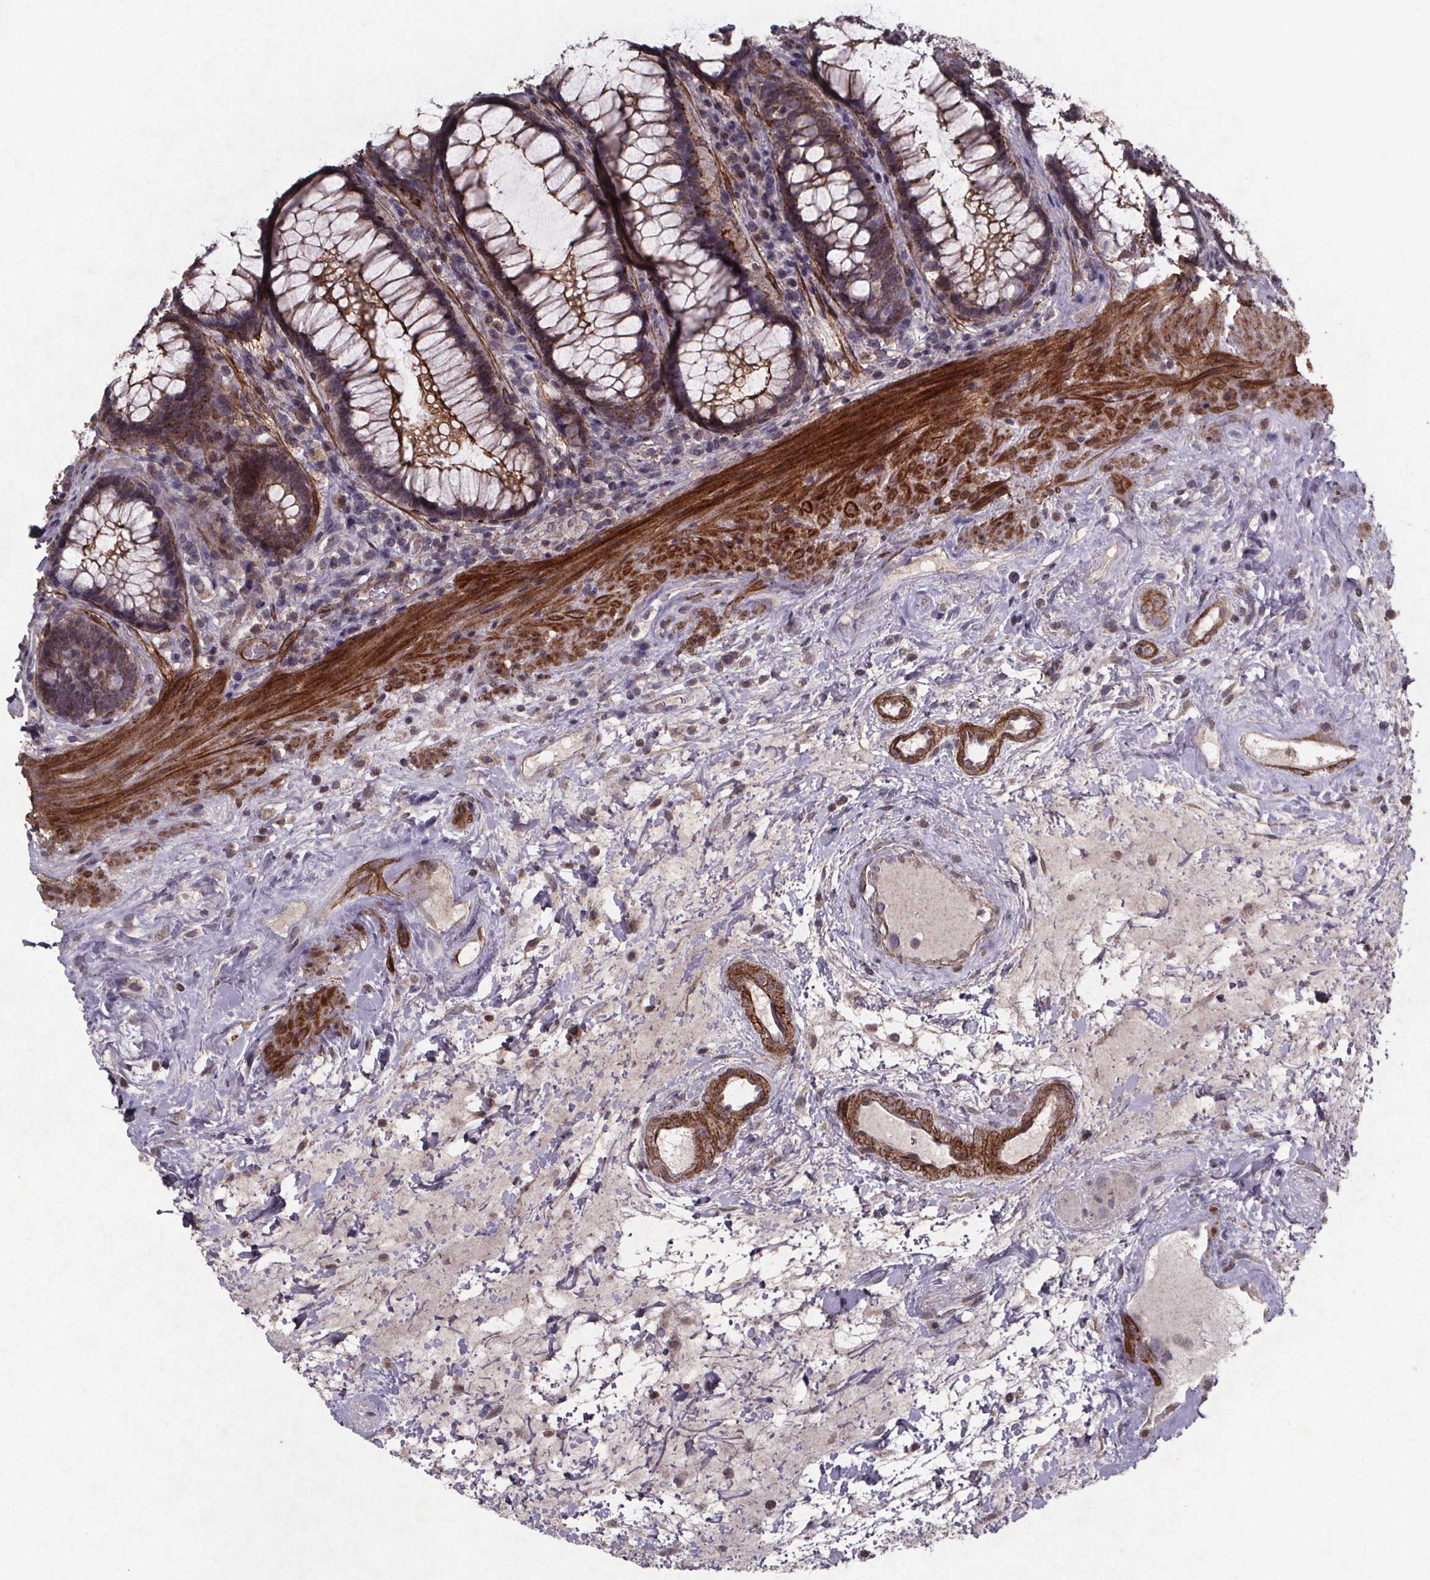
{"staining": {"intensity": "moderate", "quantity": "25%-75%", "location": "cytoplasmic/membranous"}, "tissue": "rectum", "cell_type": "Glandular cells", "image_type": "normal", "snomed": [{"axis": "morphology", "description": "Normal tissue, NOS"}, {"axis": "topography", "description": "Rectum"}], "caption": "Protein analysis of benign rectum shows moderate cytoplasmic/membranous positivity in approximately 25%-75% of glandular cells.", "gene": "PALLD", "patient": {"sex": "male", "age": 72}}